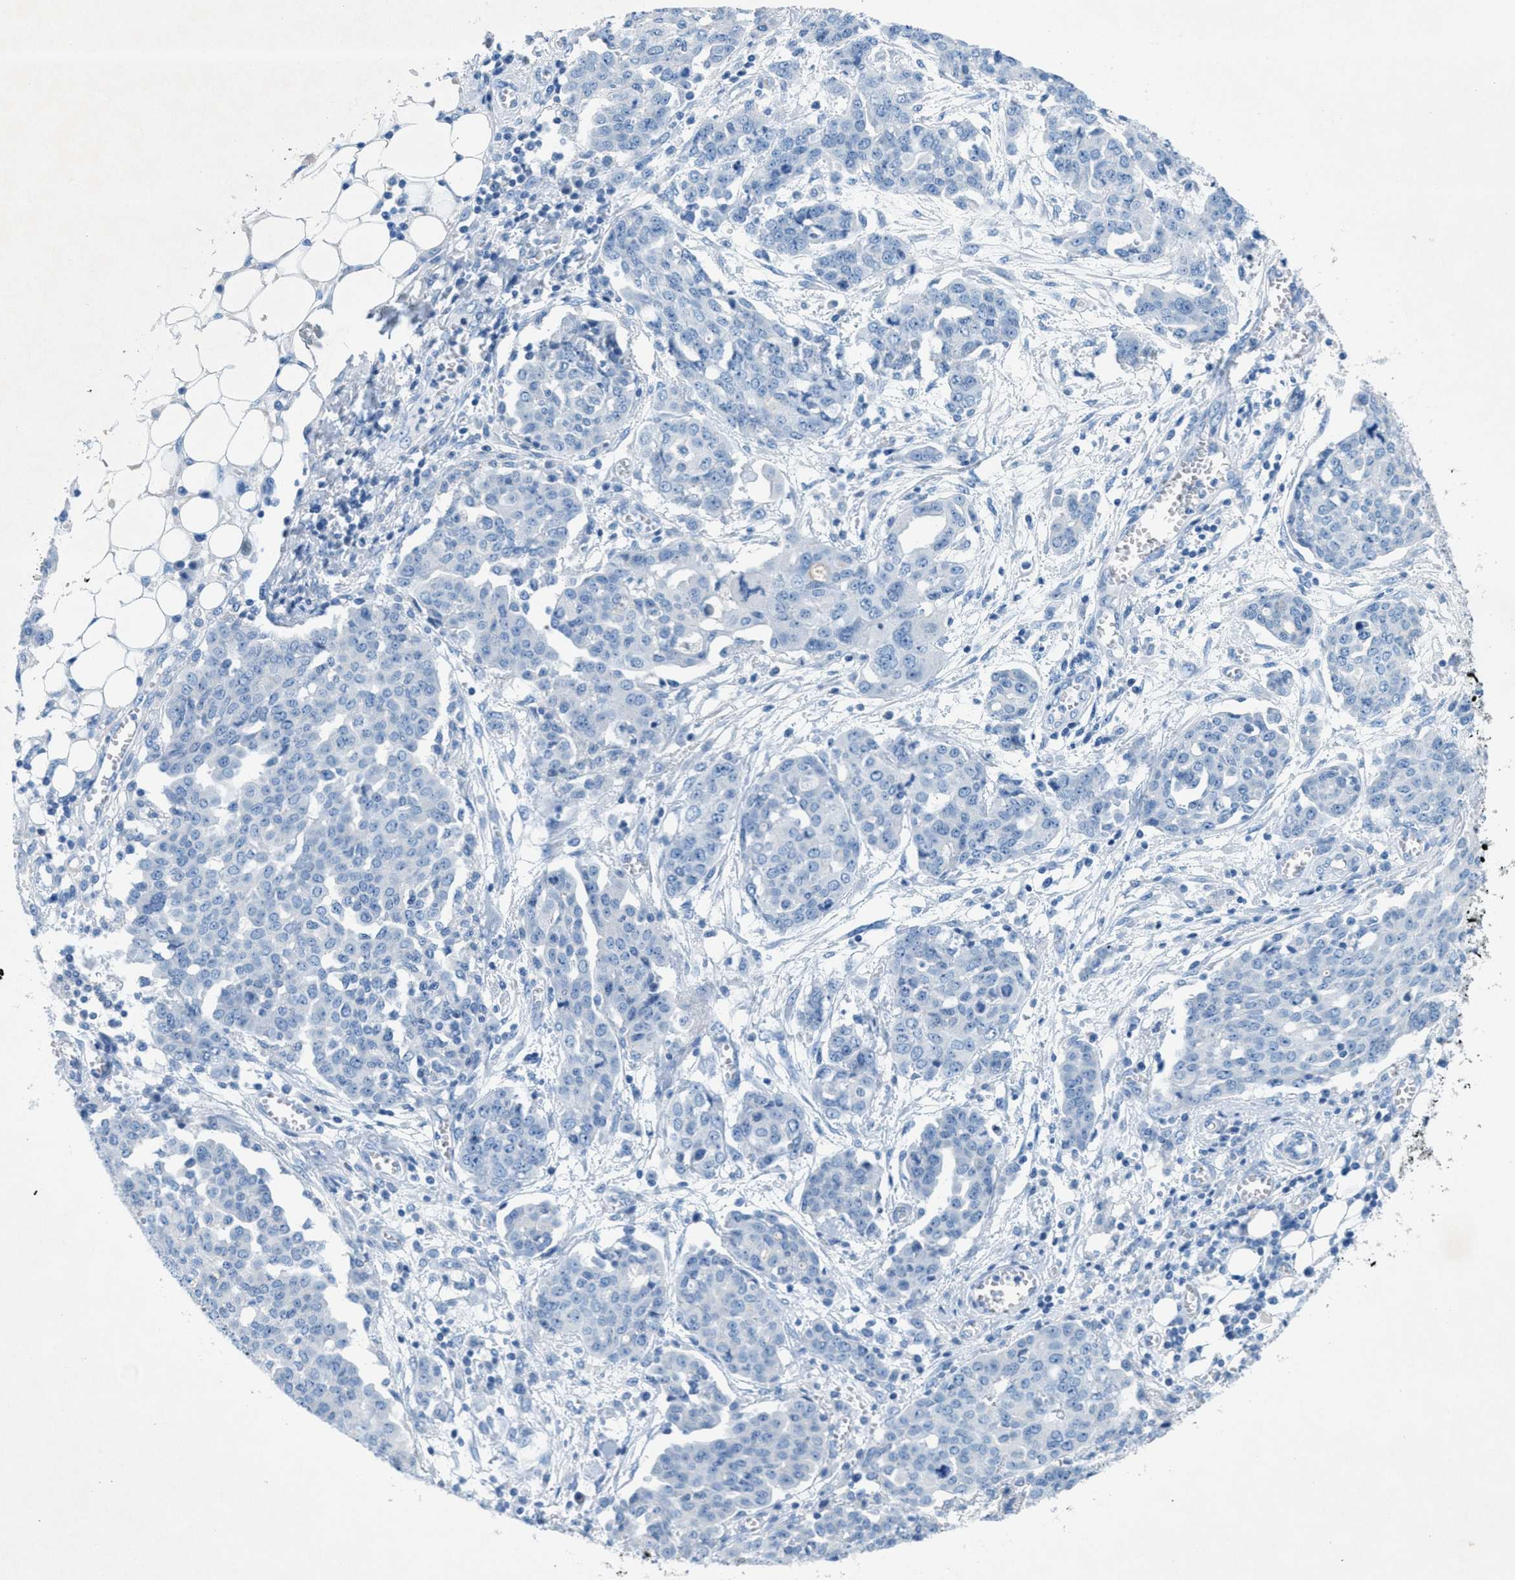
{"staining": {"intensity": "negative", "quantity": "none", "location": "none"}, "tissue": "ovarian cancer", "cell_type": "Tumor cells", "image_type": "cancer", "snomed": [{"axis": "morphology", "description": "Cystadenocarcinoma, serous, NOS"}, {"axis": "topography", "description": "Soft tissue"}, {"axis": "topography", "description": "Ovary"}], "caption": "The histopathology image demonstrates no staining of tumor cells in serous cystadenocarcinoma (ovarian). Brightfield microscopy of immunohistochemistry (IHC) stained with DAB (brown) and hematoxylin (blue), captured at high magnification.", "gene": "GALNT17", "patient": {"sex": "female", "age": 57}}